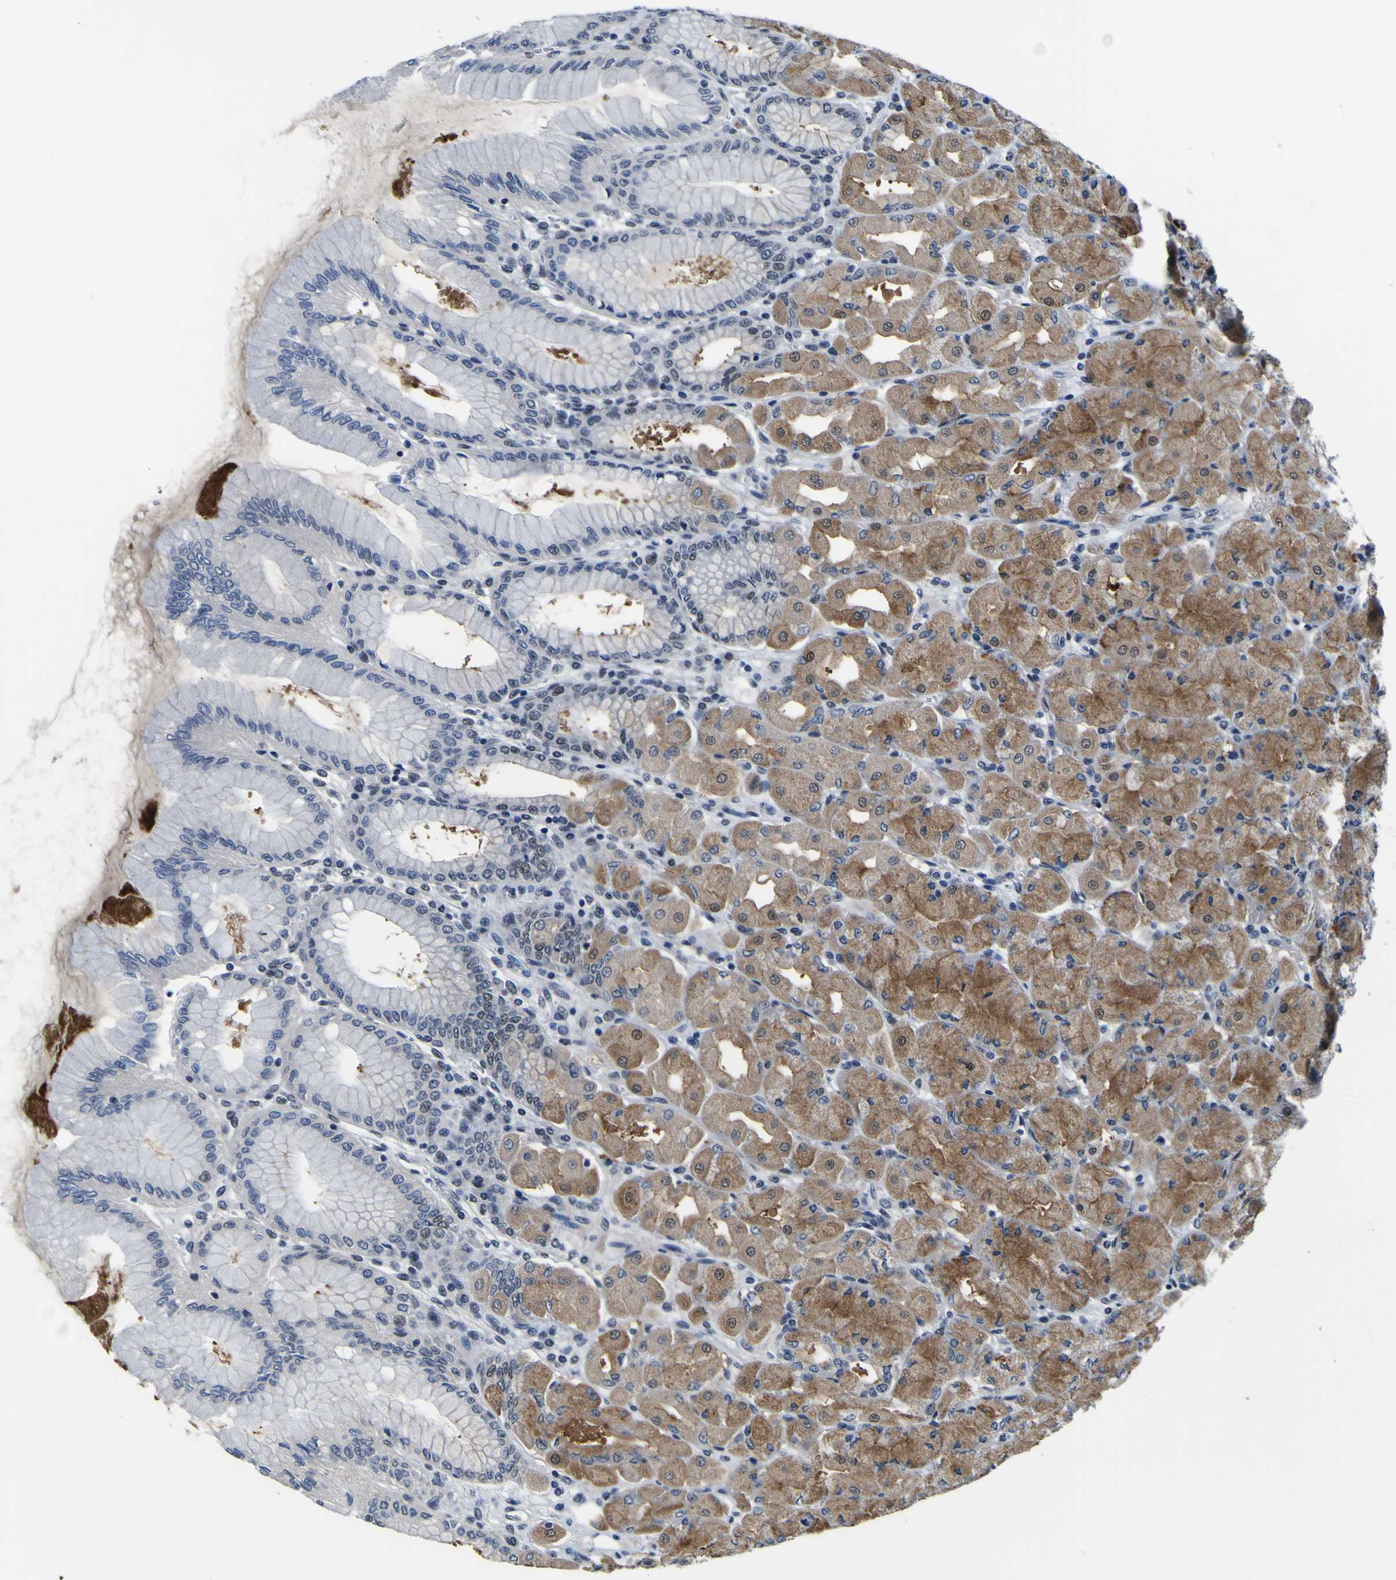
{"staining": {"intensity": "moderate", "quantity": ">75%", "location": "cytoplasmic/membranous"}, "tissue": "stomach", "cell_type": "Glandular cells", "image_type": "normal", "snomed": [{"axis": "morphology", "description": "Normal tissue, NOS"}, {"axis": "topography", "description": "Stomach, upper"}], "caption": "Immunohistochemical staining of benign stomach displays medium levels of moderate cytoplasmic/membranous expression in about >75% of glandular cells. (DAB (3,3'-diaminobenzidine) IHC with brightfield microscopy, high magnification).", "gene": "CUL4B", "patient": {"sex": "female", "age": 56}}